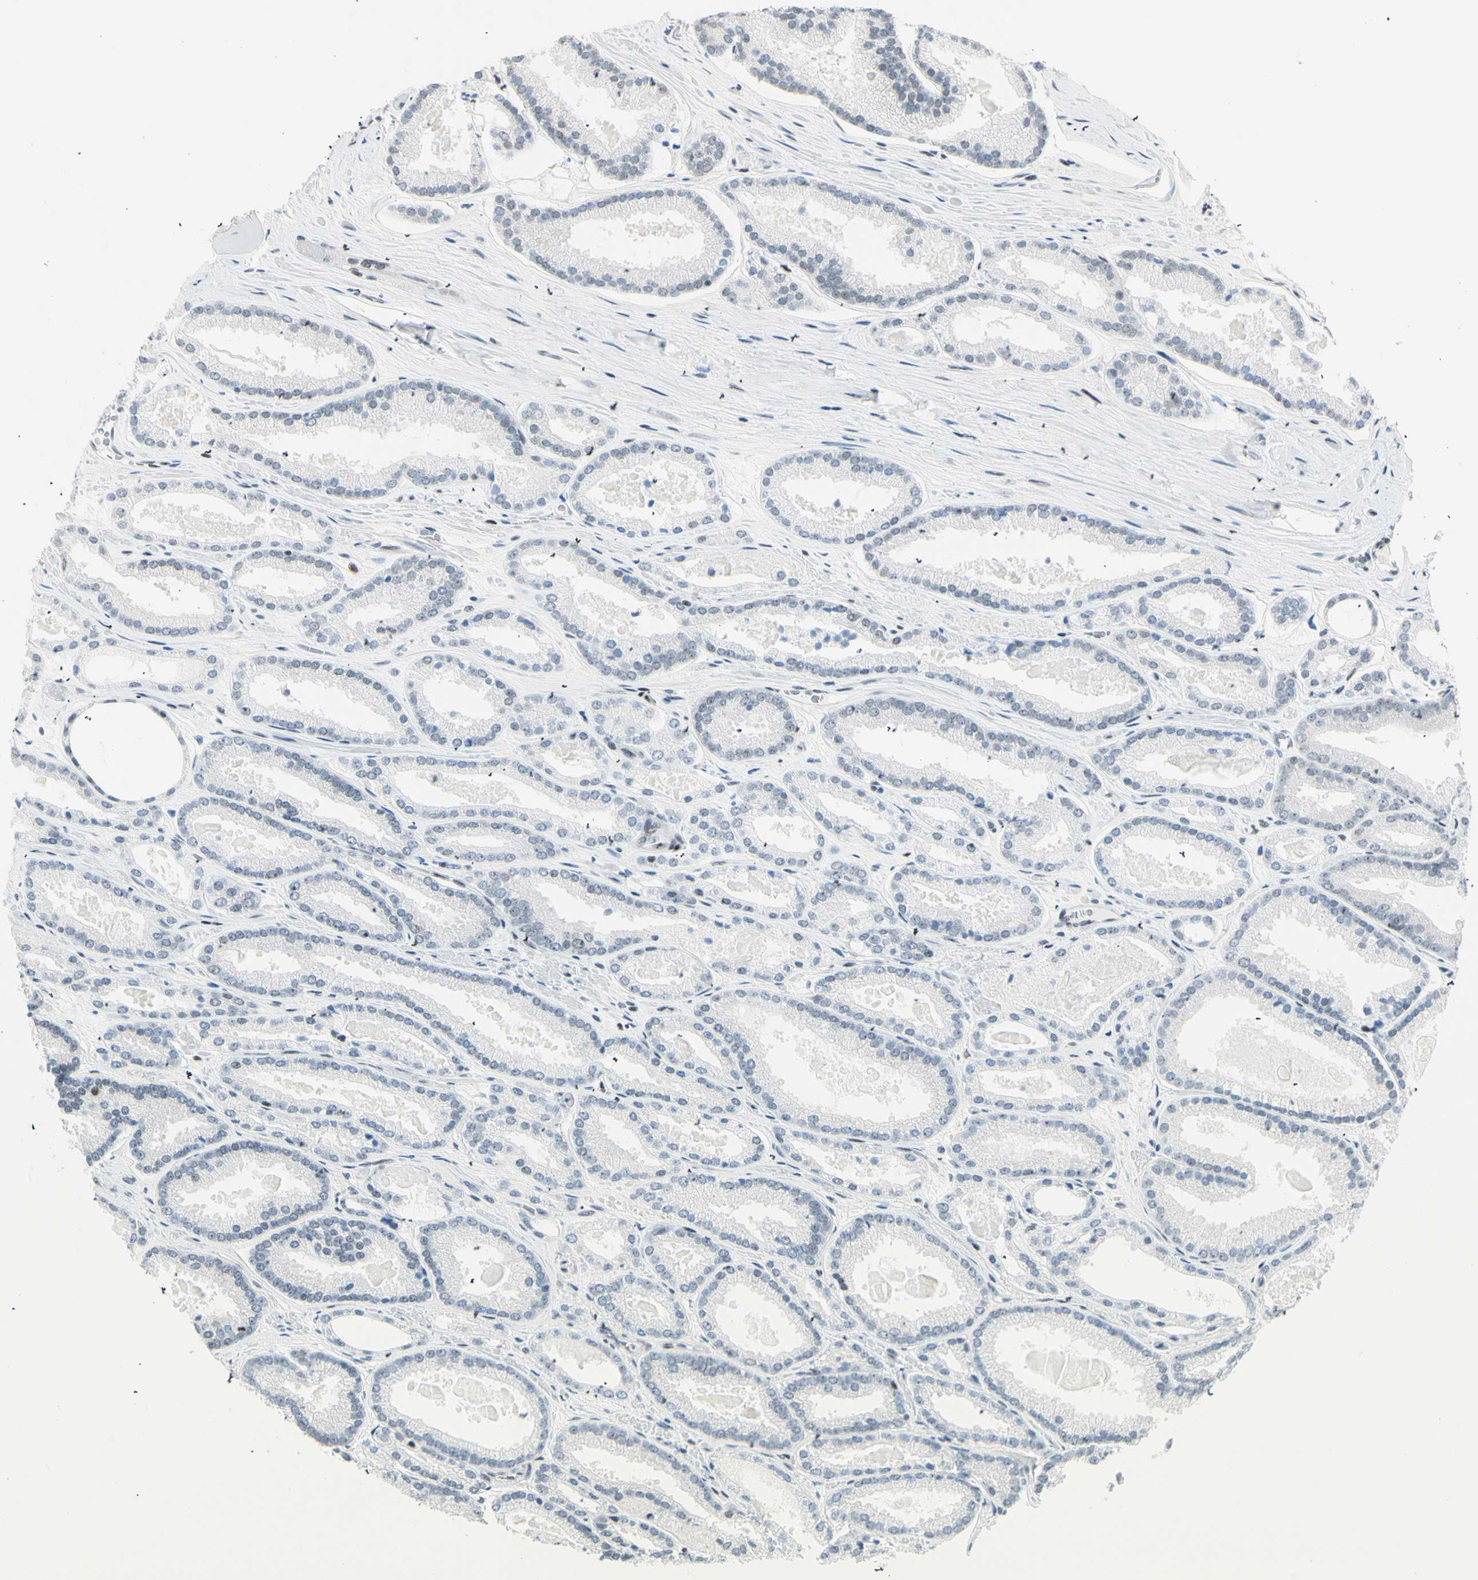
{"staining": {"intensity": "weak", "quantity": "<25%", "location": "nuclear"}, "tissue": "prostate cancer", "cell_type": "Tumor cells", "image_type": "cancer", "snomed": [{"axis": "morphology", "description": "Adenocarcinoma, Low grade"}, {"axis": "topography", "description": "Prostate"}], "caption": "An immunohistochemistry (IHC) image of prostate cancer is shown. There is no staining in tumor cells of prostate cancer.", "gene": "PKNOX1", "patient": {"sex": "male", "age": 59}}